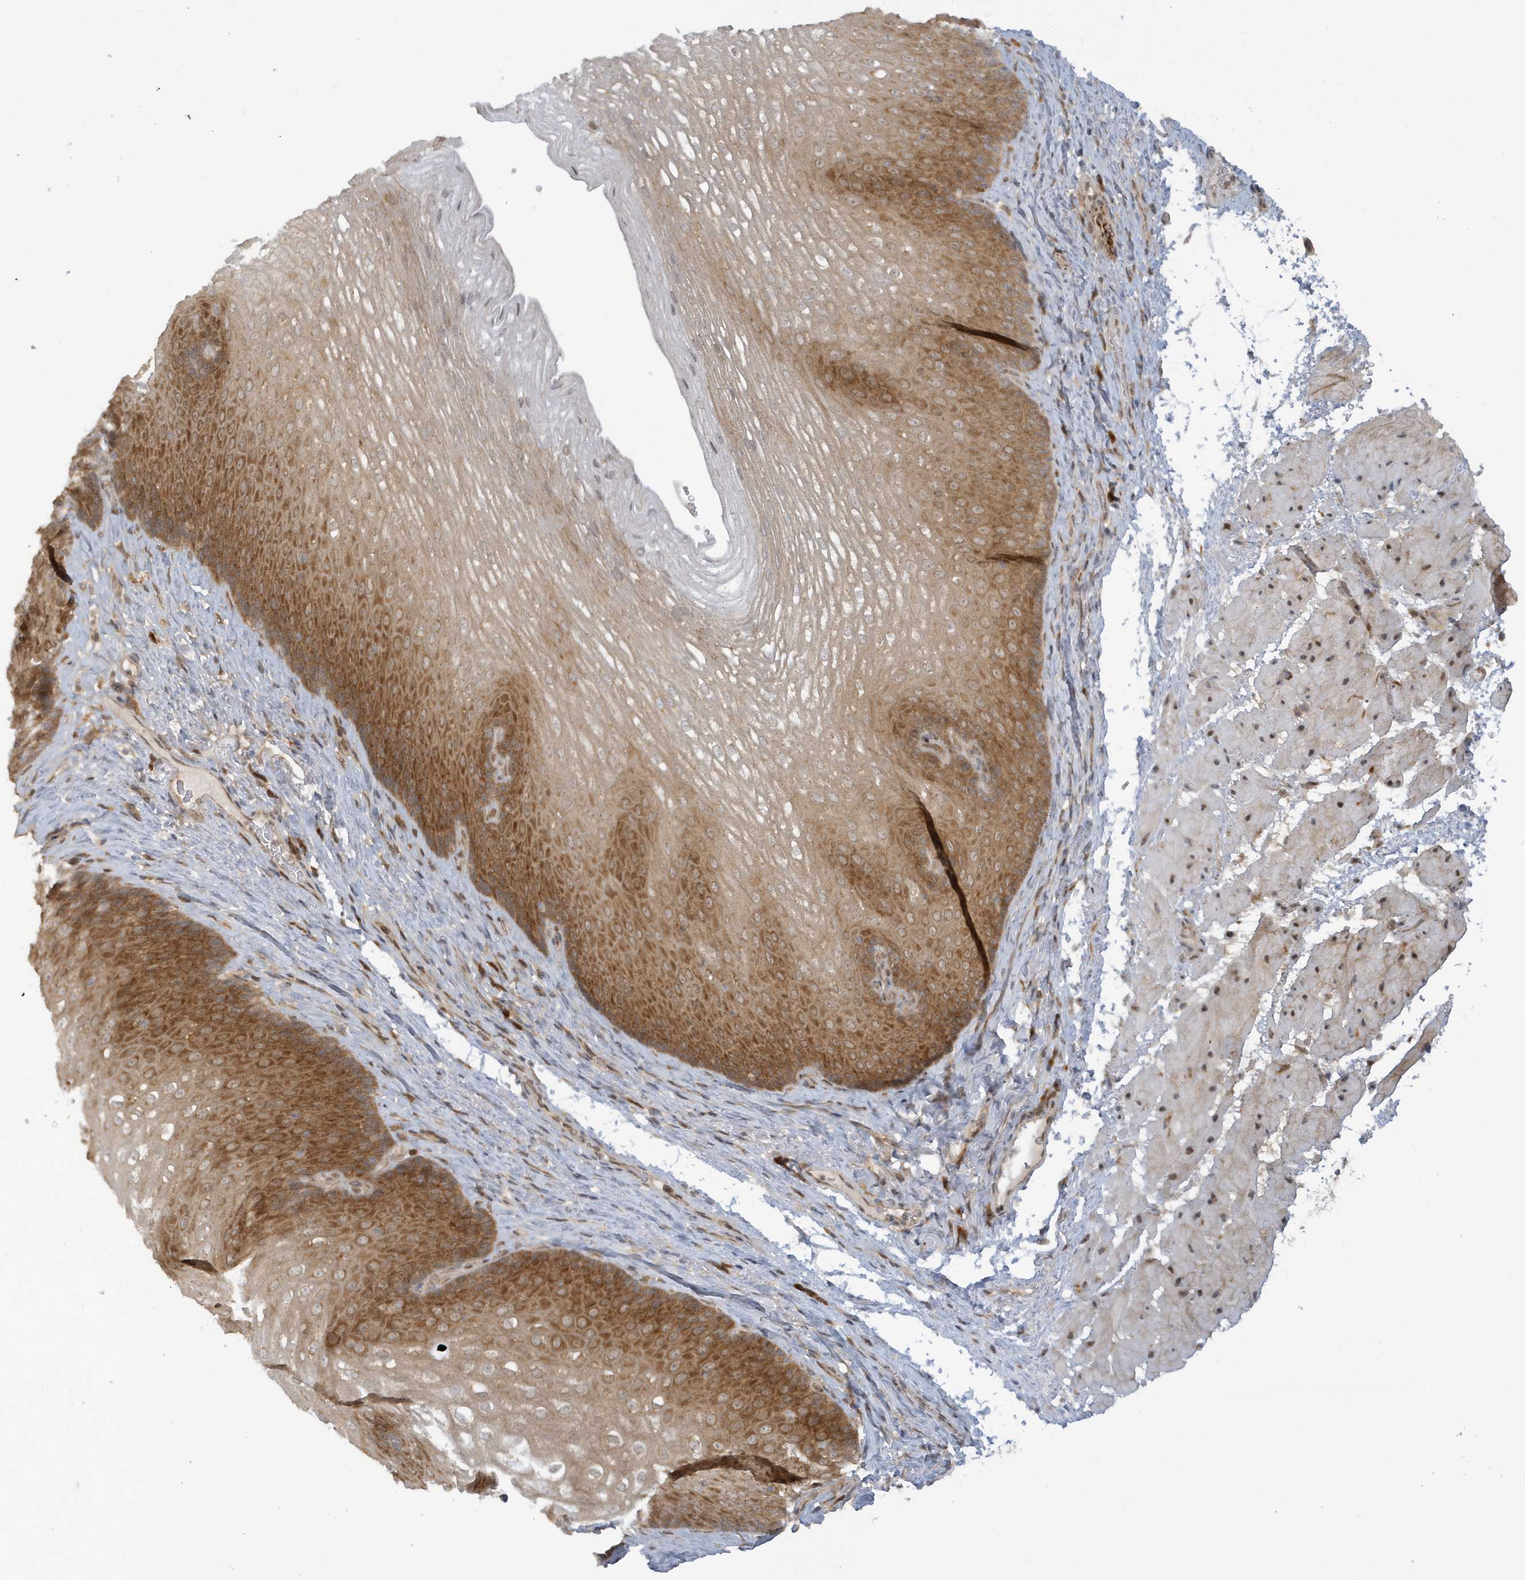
{"staining": {"intensity": "strong", "quantity": "25%-75%", "location": "cytoplasmic/membranous"}, "tissue": "esophagus", "cell_type": "Squamous epithelial cells", "image_type": "normal", "snomed": [{"axis": "morphology", "description": "Normal tissue, NOS"}, {"axis": "topography", "description": "Esophagus"}], "caption": "The micrograph demonstrates a brown stain indicating the presence of a protein in the cytoplasmic/membranous of squamous epithelial cells in esophagus.", "gene": "ATG4A", "patient": {"sex": "female", "age": 66}}